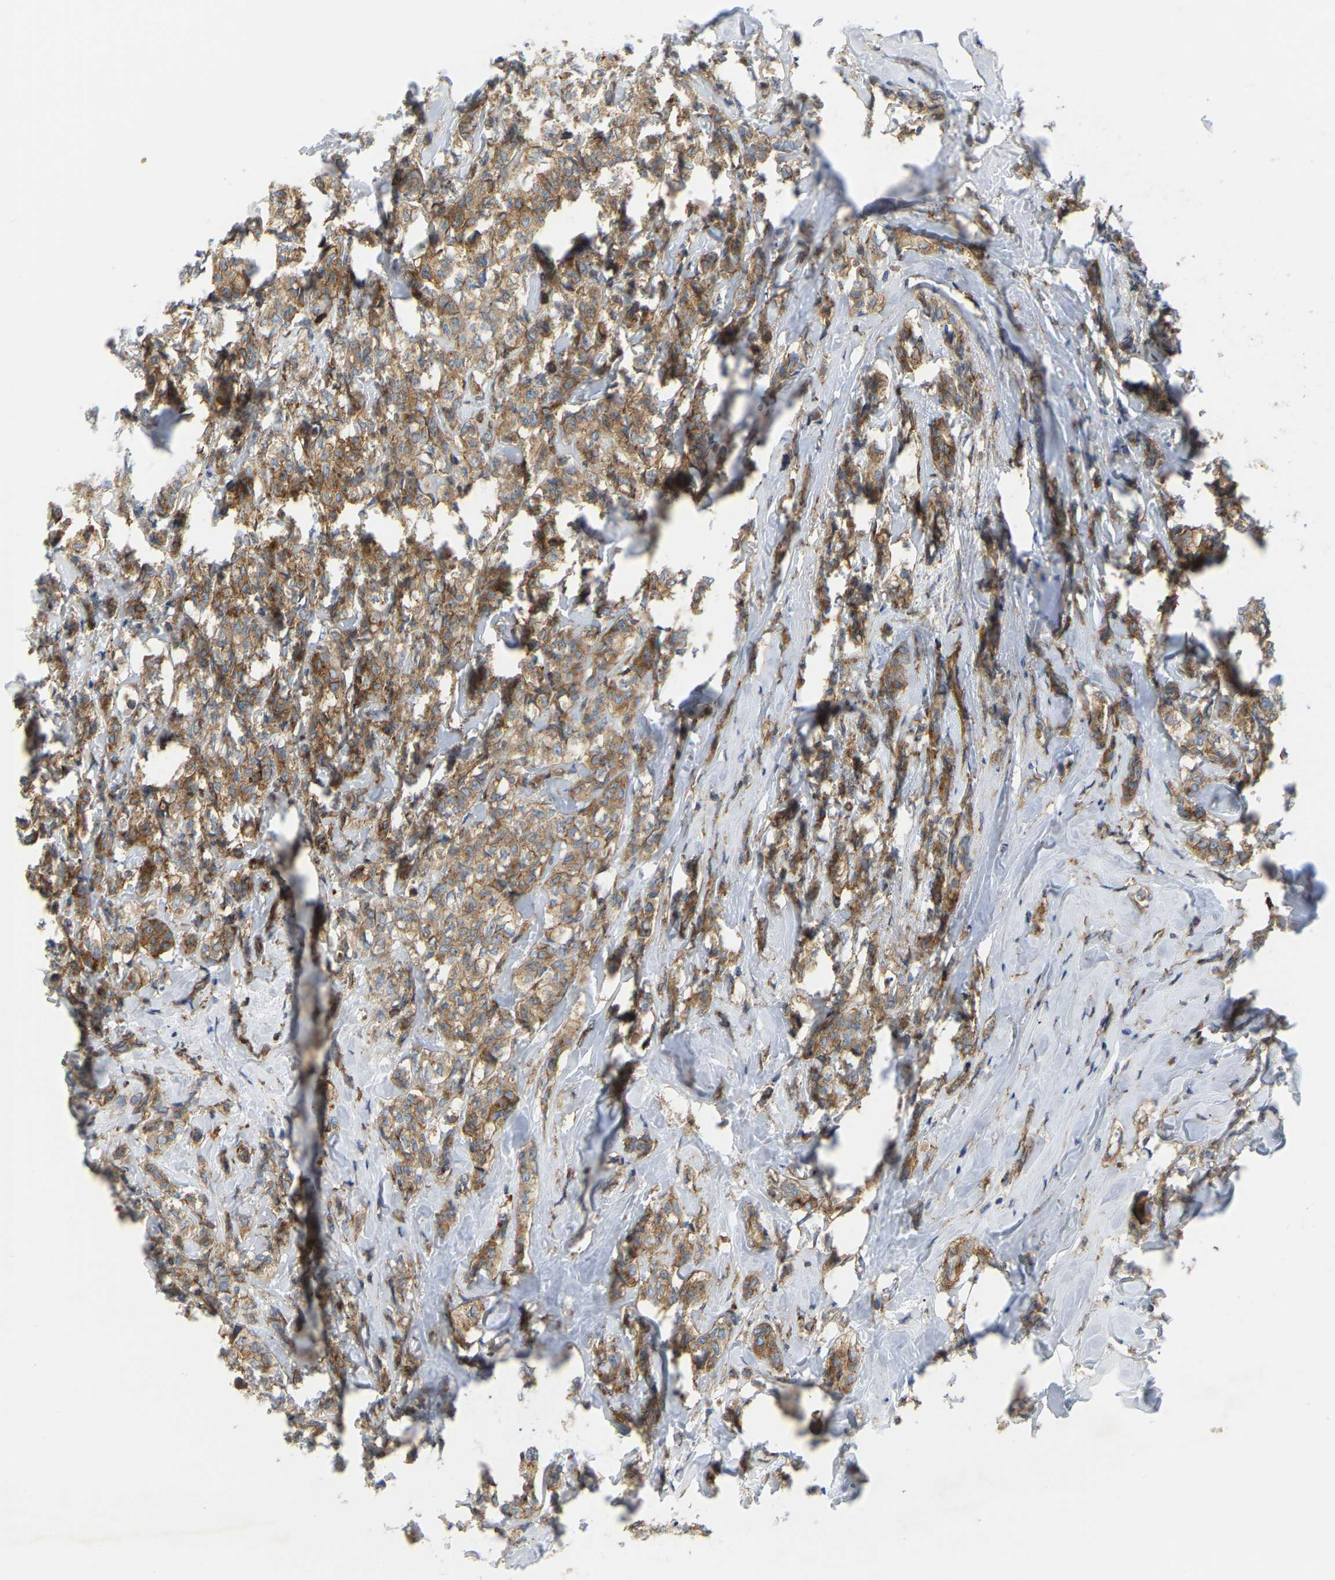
{"staining": {"intensity": "moderate", "quantity": ">75%", "location": "cytoplasmic/membranous"}, "tissue": "breast cancer", "cell_type": "Tumor cells", "image_type": "cancer", "snomed": [{"axis": "morphology", "description": "Lobular carcinoma"}, {"axis": "topography", "description": "Breast"}], "caption": "Brown immunohistochemical staining in human lobular carcinoma (breast) displays moderate cytoplasmic/membranous staining in approximately >75% of tumor cells.", "gene": "PICALM", "patient": {"sex": "female", "age": 60}}